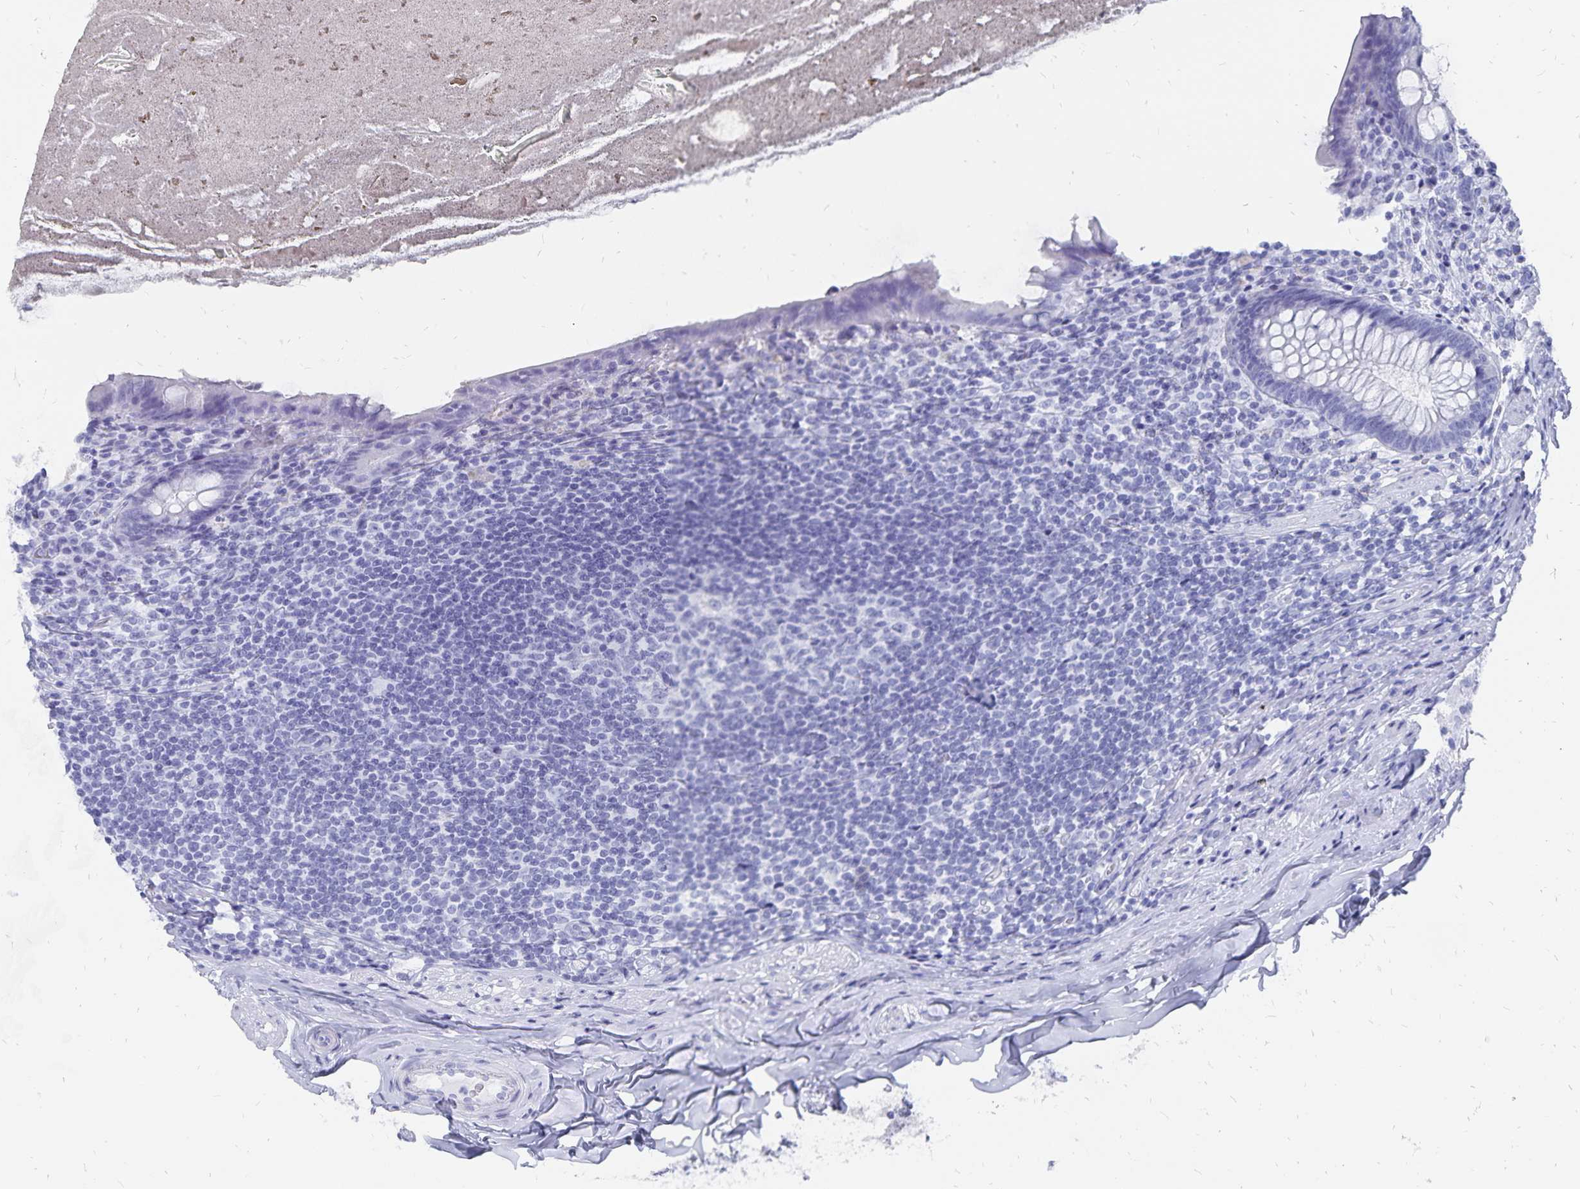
{"staining": {"intensity": "negative", "quantity": "none", "location": "none"}, "tissue": "appendix", "cell_type": "Glandular cells", "image_type": "normal", "snomed": [{"axis": "morphology", "description": "Normal tissue, NOS"}, {"axis": "topography", "description": "Appendix"}], "caption": "The photomicrograph exhibits no staining of glandular cells in normal appendix.", "gene": "ADH1A", "patient": {"sex": "male", "age": 47}}